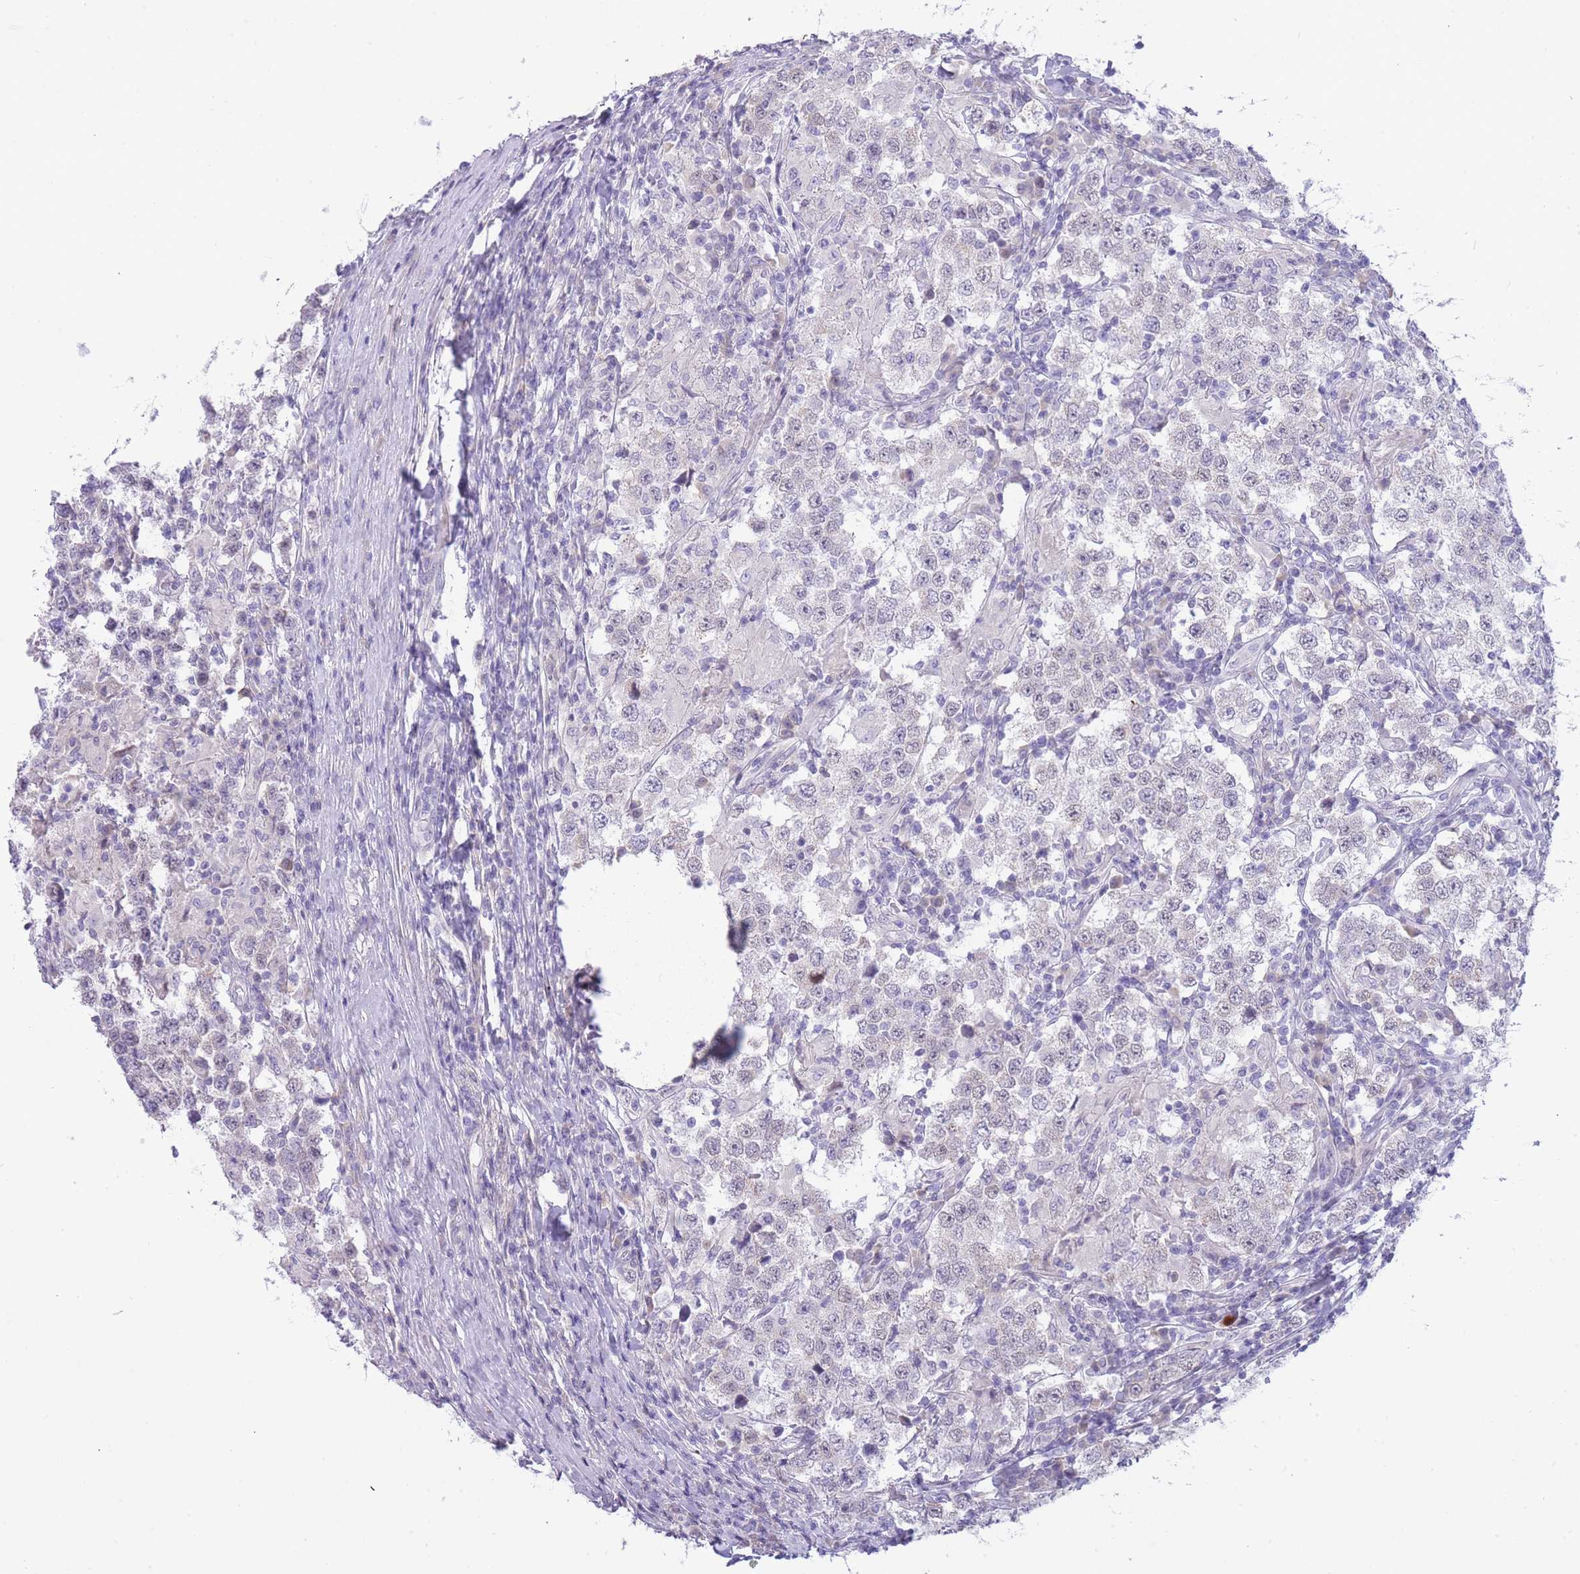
{"staining": {"intensity": "negative", "quantity": "none", "location": "none"}, "tissue": "testis cancer", "cell_type": "Tumor cells", "image_type": "cancer", "snomed": [{"axis": "morphology", "description": "Seminoma, NOS"}, {"axis": "morphology", "description": "Carcinoma, Embryonal, NOS"}, {"axis": "topography", "description": "Testis"}], "caption": "High magnification brightfield microscopy of seminoma (testis) stained with DAB (3,3'-diaminobenzidine) (brown) and counterstained with hematoxylin (blue): tumor cells show no significant positivity.", "gene": "PRR23B", "patient": {"sex": "male", "age": 41}}